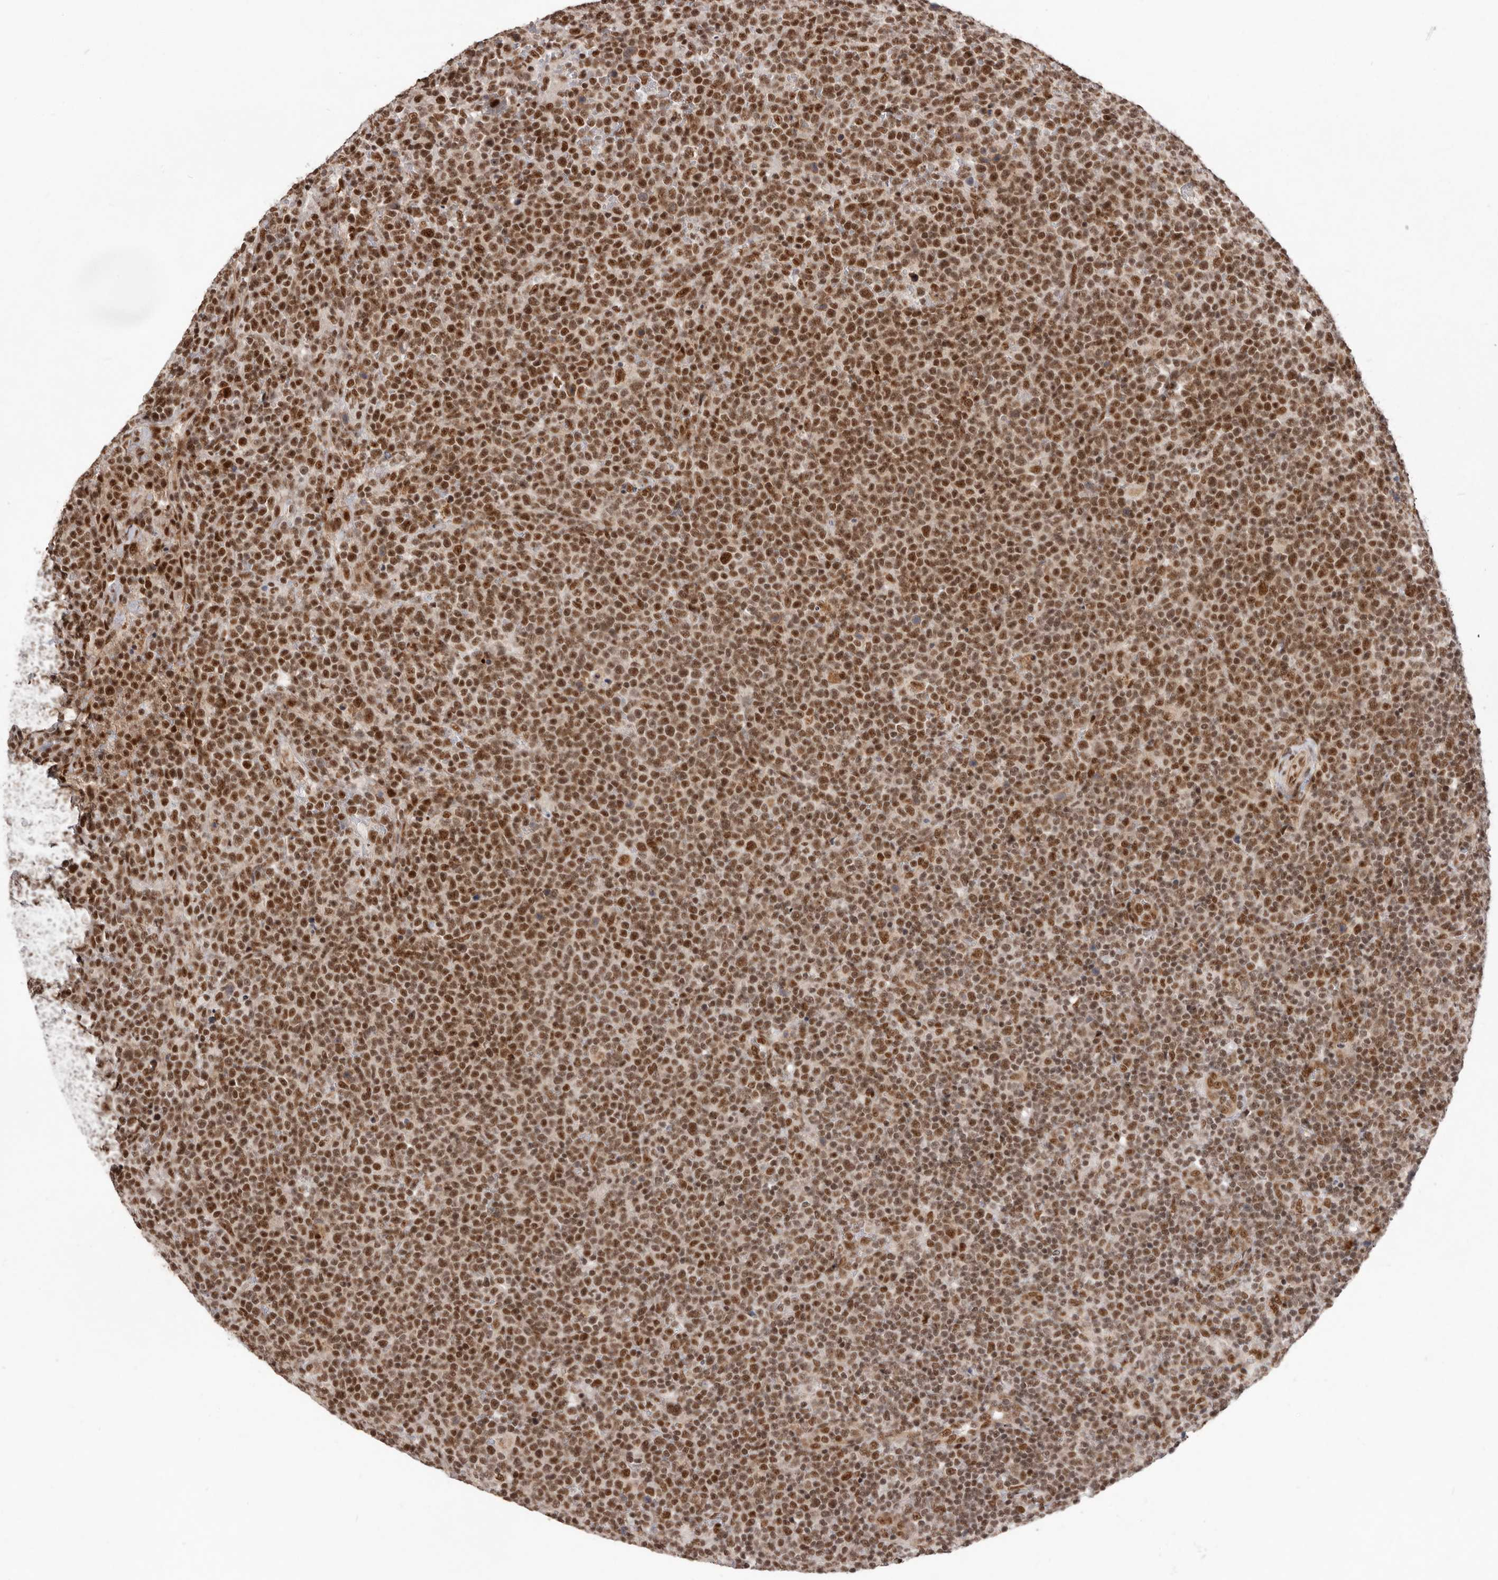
{"staining": {"intensity": "strong", "quantity": ">75%", "location": "nuclear"}, "tissue": "lymphoma", "cell_type": "Tumor cells", "image_type": "cancer", "snomed": [{"axis": "morphology", "description": "Malignant lymphoma, non-Hodgkin's type, High grade"}, {"axis": "topography", "description": "Lymph node"}], "caption": "Protein staining exhibits strong nuclear staining in approximately >75% of tumor cells in malignant lymphoma, non-Hodgkin's type (high-grade).", "gene": "CHTOP", "patient": {"sex": "male", "age": 61}}